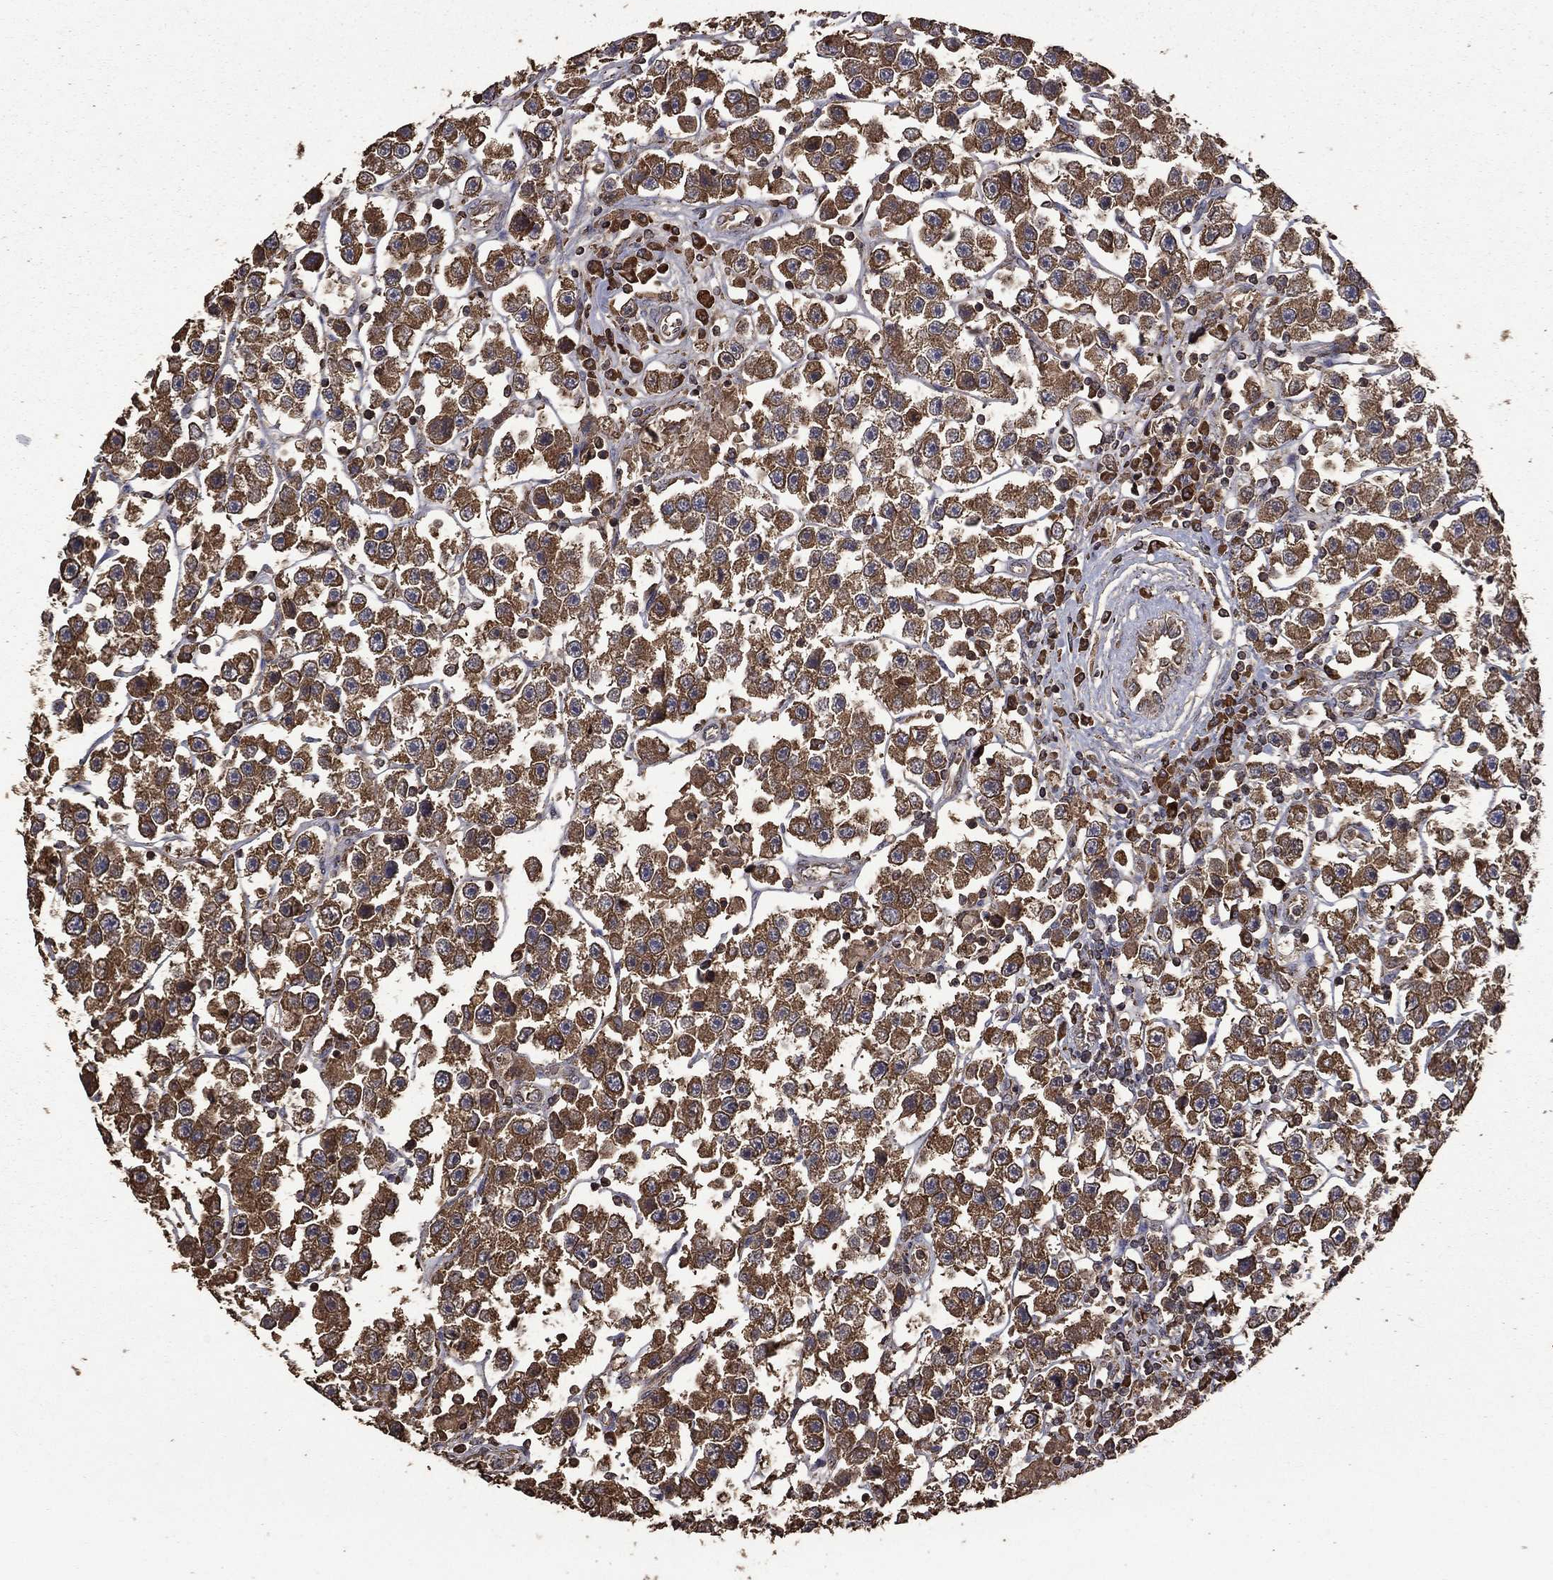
{"staining": {"intensity": "strong", "quantity": ">75%", "location": "cytoplasmic/membranous"}, "tissue": "testis cancer", "cell_type": "Tumor cells", "image_type": "cancer", "snomed": [{"axis": "morphology", "description": "Seminoma, NOS"}, {"axis": "topography", "description": "Testis"}], "caption": "A high-resolution micrograph shows immunohistochemistry staining of testis cancer, which shows strong cytoplasmic/membranous expression in approximately >75% of tumor cells.", "gene": "METTL27", "patient": {"sex": "male", "age": 45}}